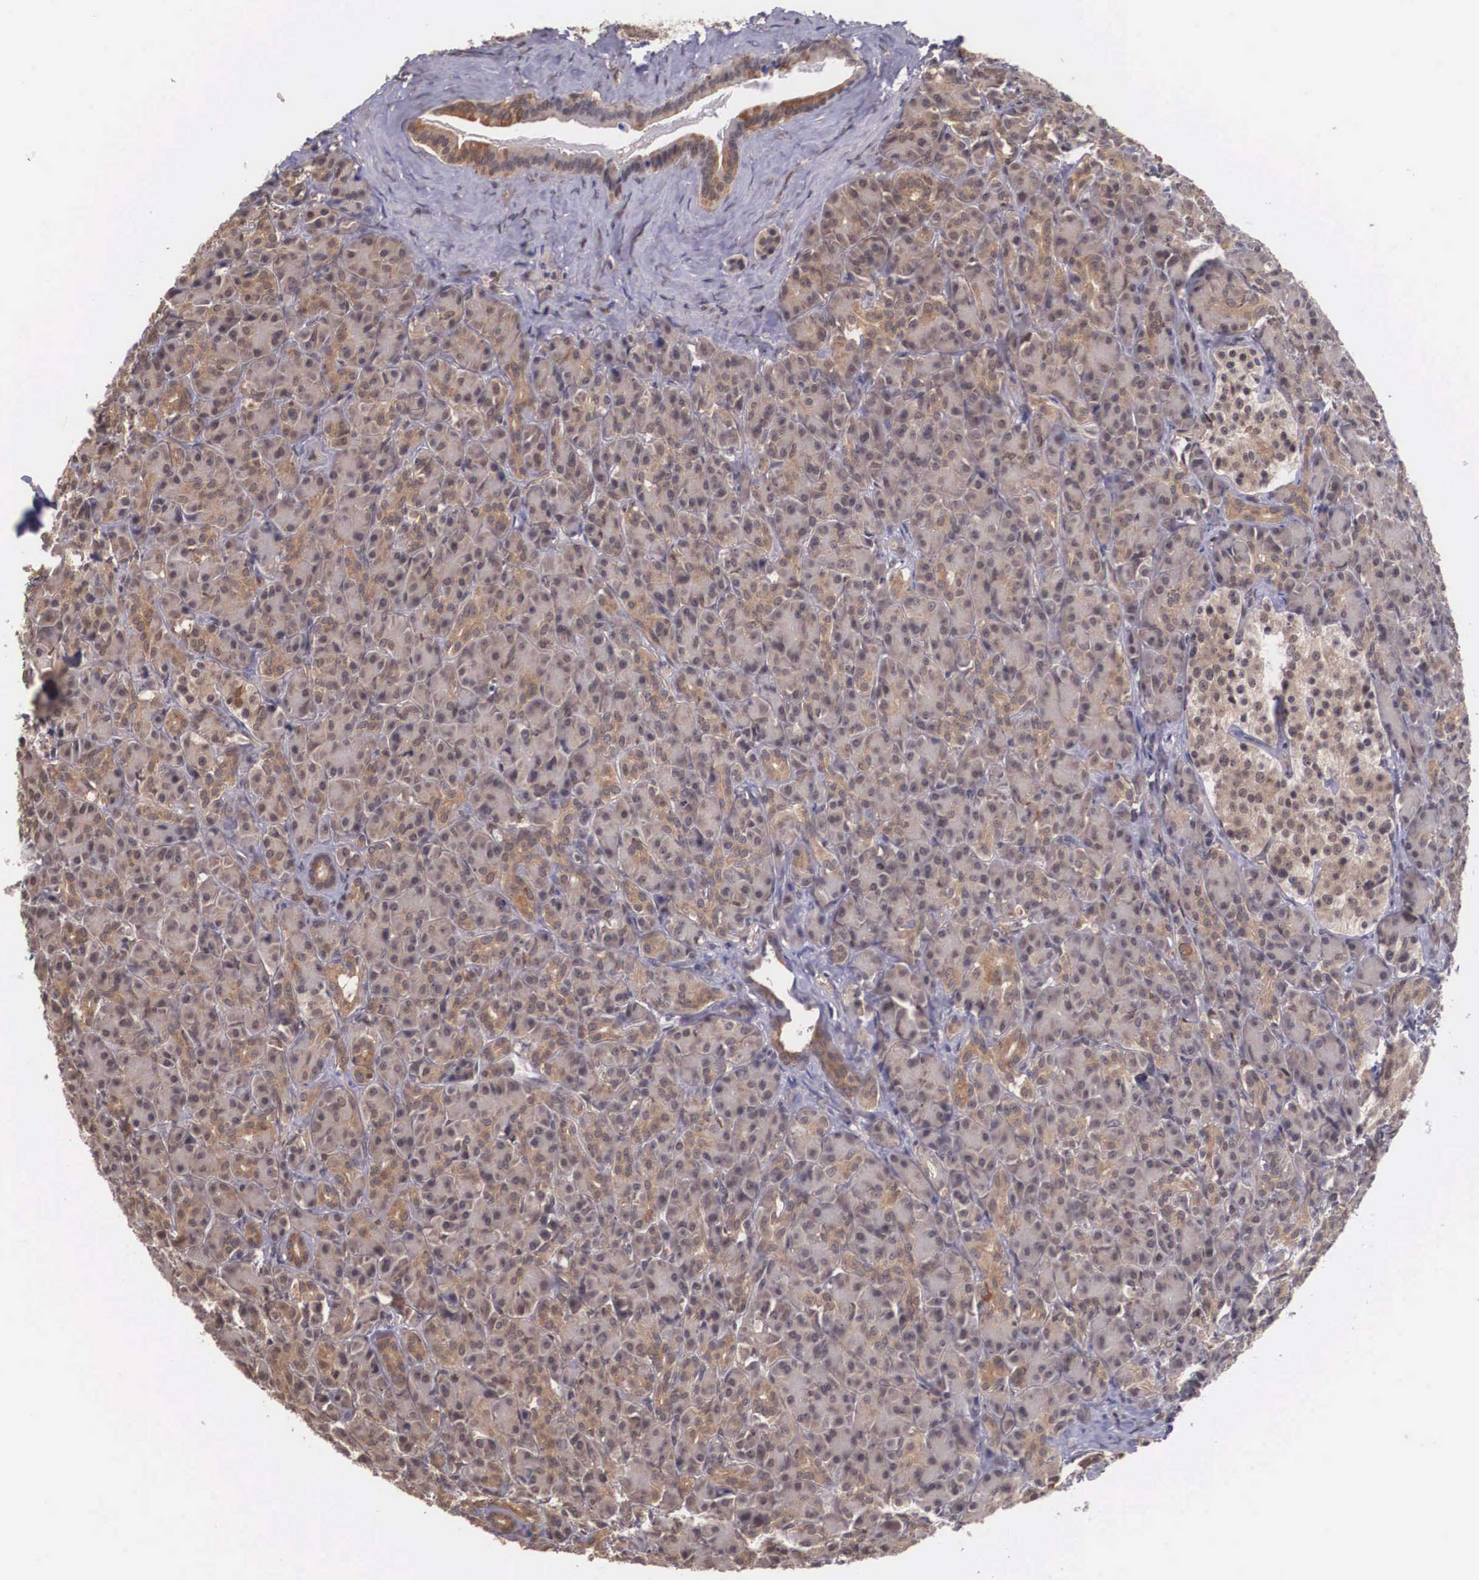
{"staining": {"intensity": "moderate", "quantity": ">75%", "location": "cytoplasmic/membranous"}, "tissue": "pancreas", "cell_type": "Exocrine glandular cells", "image_type": "normal", "snomed": [{"axis": "morphology", "description": "Normal tissue, NOS"}, {"axis": "topography", "description": "Lymph node"}, {"axis": "topography", "description": "Pancreas"}], "caption": "Exocrine glandular cells demonstrate medium levels of moderate cytoplasmic/membranous expression in approximately >75% of cells in benign human pancreas.", "gene": "VASH1", "patient": {"sex": "male", "age": 59}}